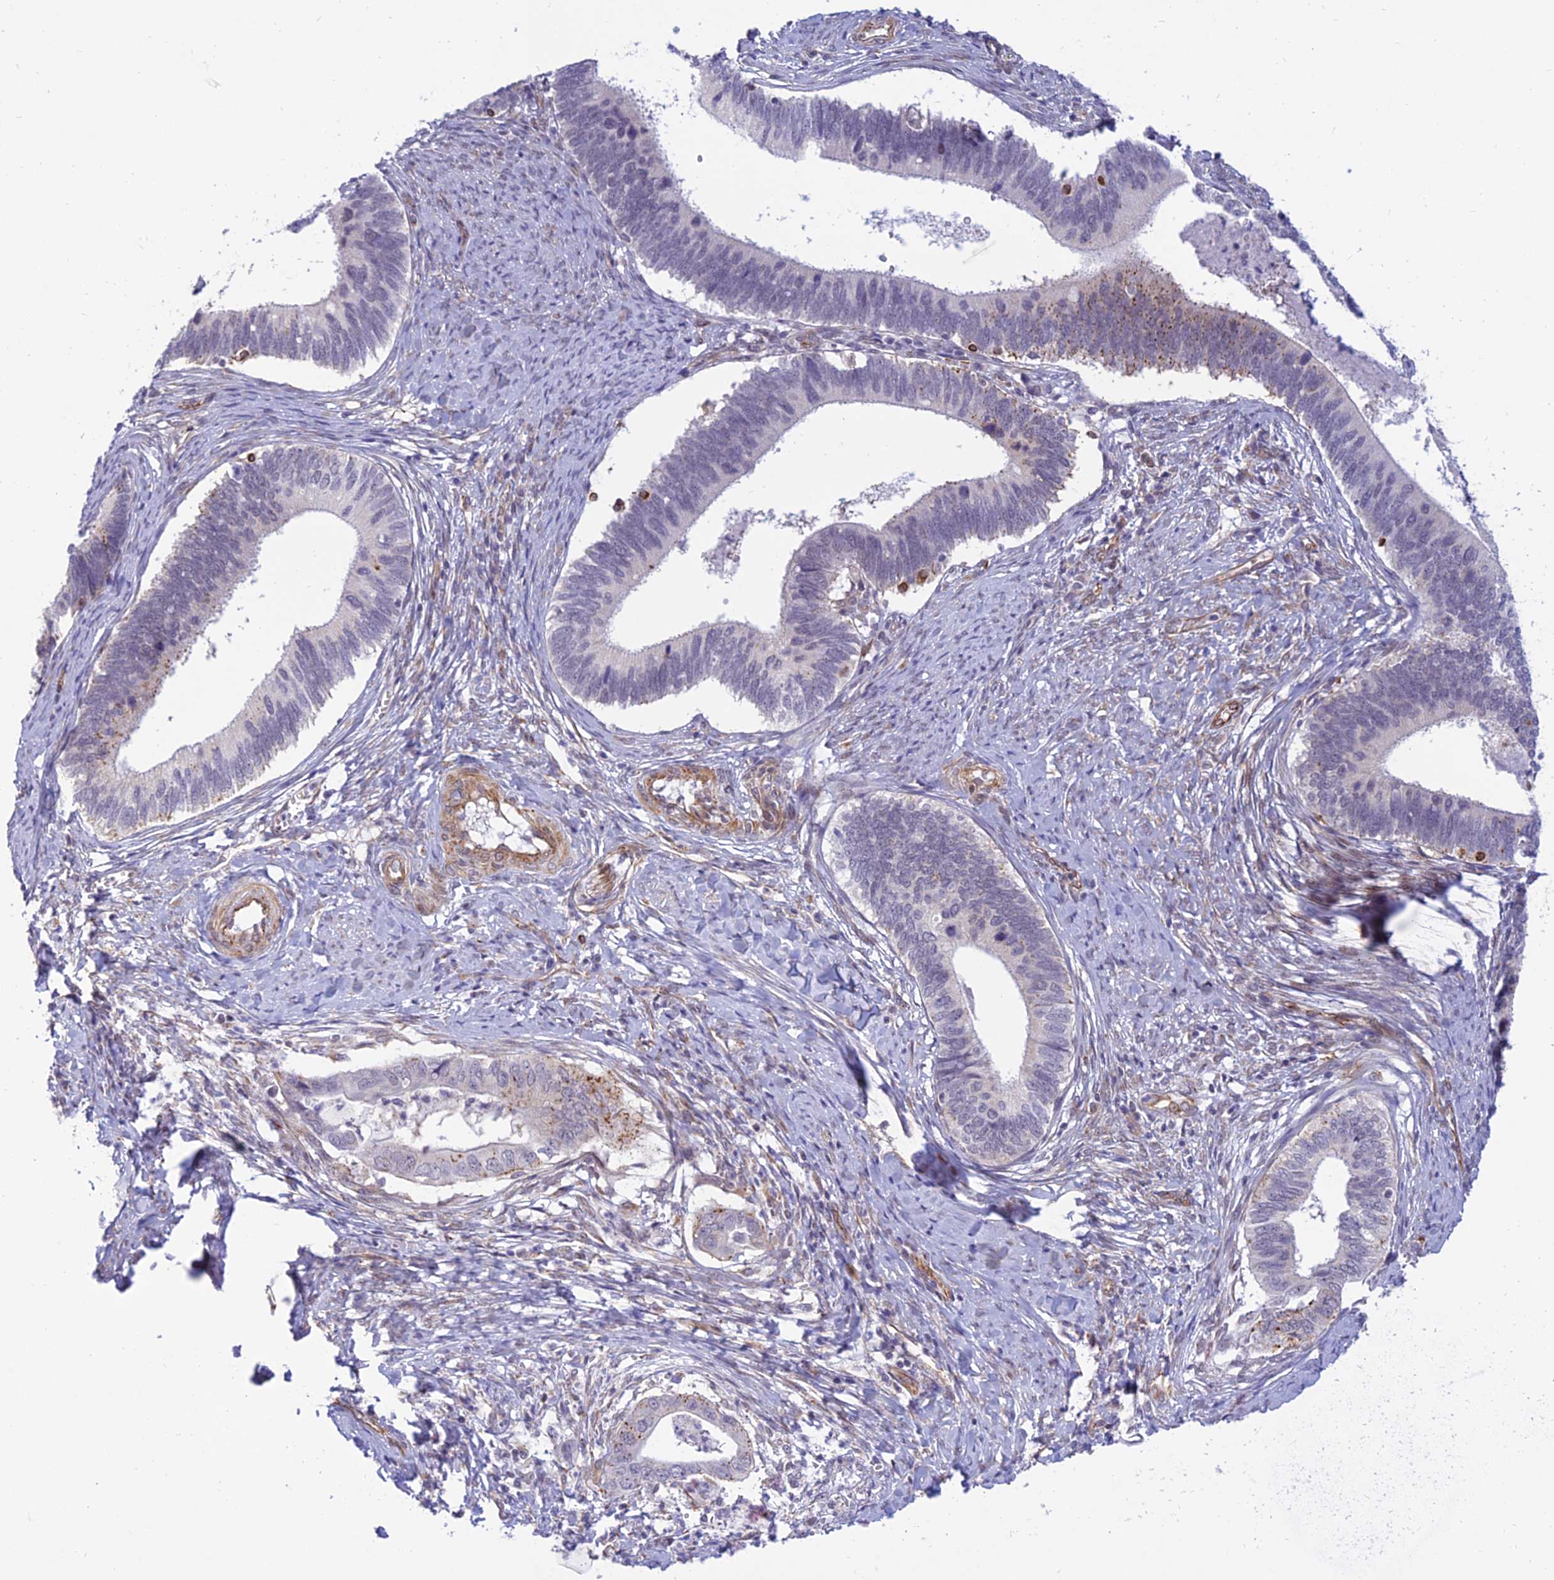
{"staining": {"intensity": "moderate", "quantity": "<25%", "location": "cytoplasmic/membranous"}, "tissue": "cervical cancer", "cell_type": "Tumor cells", "image_type": "cancer", "snomed": [{"axis": "morphology", "description": "Adenocarcinoma, NOS"}, {"axis": "topography", "description": "Cervix"}], "caption": "Approximately <25% of tumor cells in cervical cancer reveal moderate cytoplasmic/membranous protein positivity as visualized by brown immunohistochemical staining.", "gene": "SAPCD2", "patient": {"sex": "female", "age": 42}}